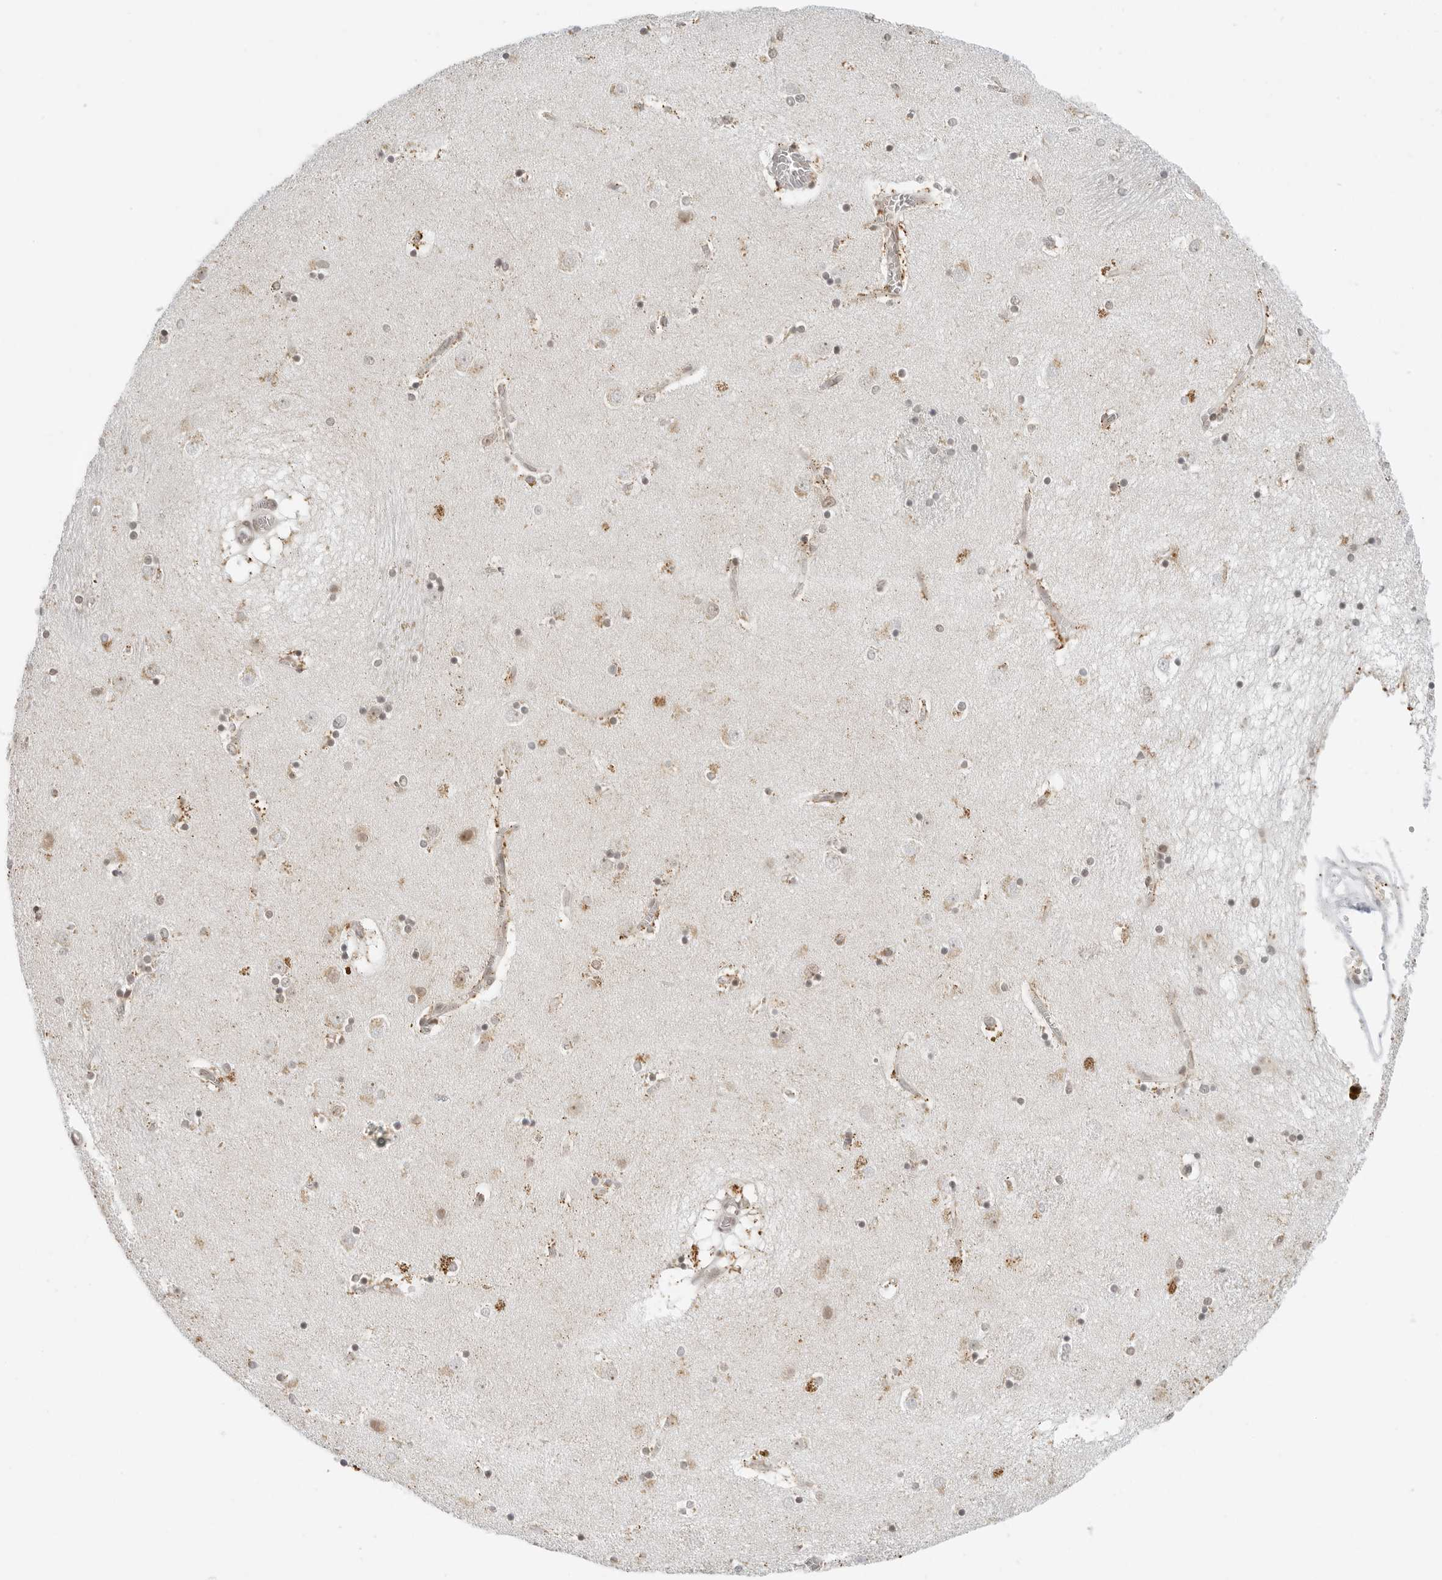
{"staining": {"intensity": "moderate", "quantity": "<25%", "location": "nuclear"}, "tissue": "caudate", "cell_type": "Glial cells", "image_type": "normal", "snomed": [{"axis": "morphology", "description": "Normal tissue, NOS"}, {"axis": "topography", "description": "Lateral ventricle wall"}], "caption": "Protein staining of benign caudate reveals moderate nuclear expression in approximately <25% of glial cells. Nuclei are stained in blue.", "gene": "TOX4", "patient": {"sex": "male", "age": 70}}